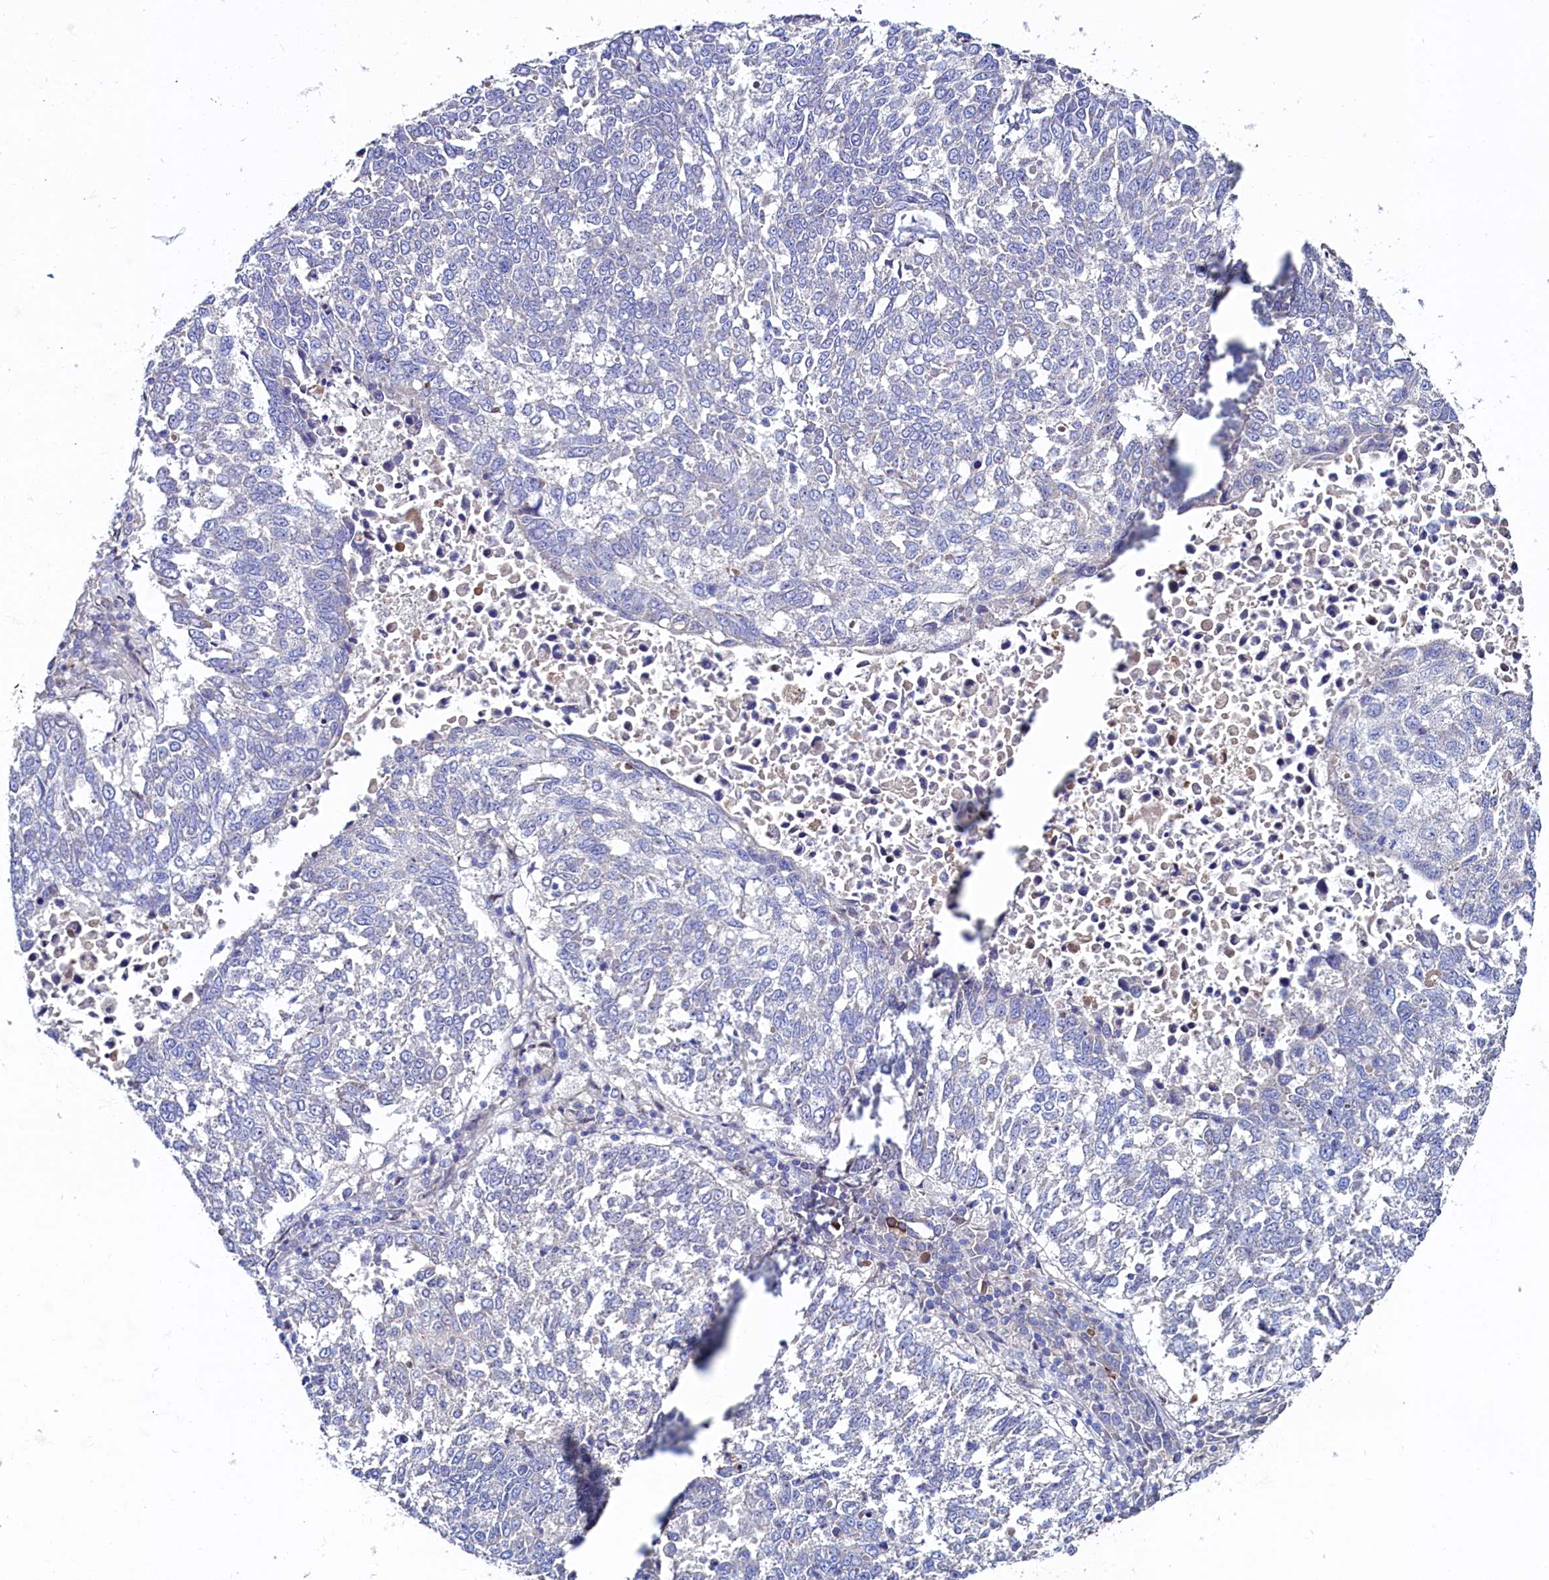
{"staining": {"intensity": "negative", "quantity": "none", "location": "none"}, "tissue": "lung cancer", "cell_type": "Tumor cells", "image_type": "cancer", "snomed": [{"axis": "morphology", "description": "Squamous cell carcinoma, NOS"}, {"axis": "topography", "description": "Lung"}], "caption": "An IHC micrograph of squamous cell carcinoma (lung) is shown. There is no staining in tumor cells of squamous cell carcinoma (lung). (DAB IHC, high magnification).", "gene": "ASTE1", "patient": {"sex": "male", "age": 73}}